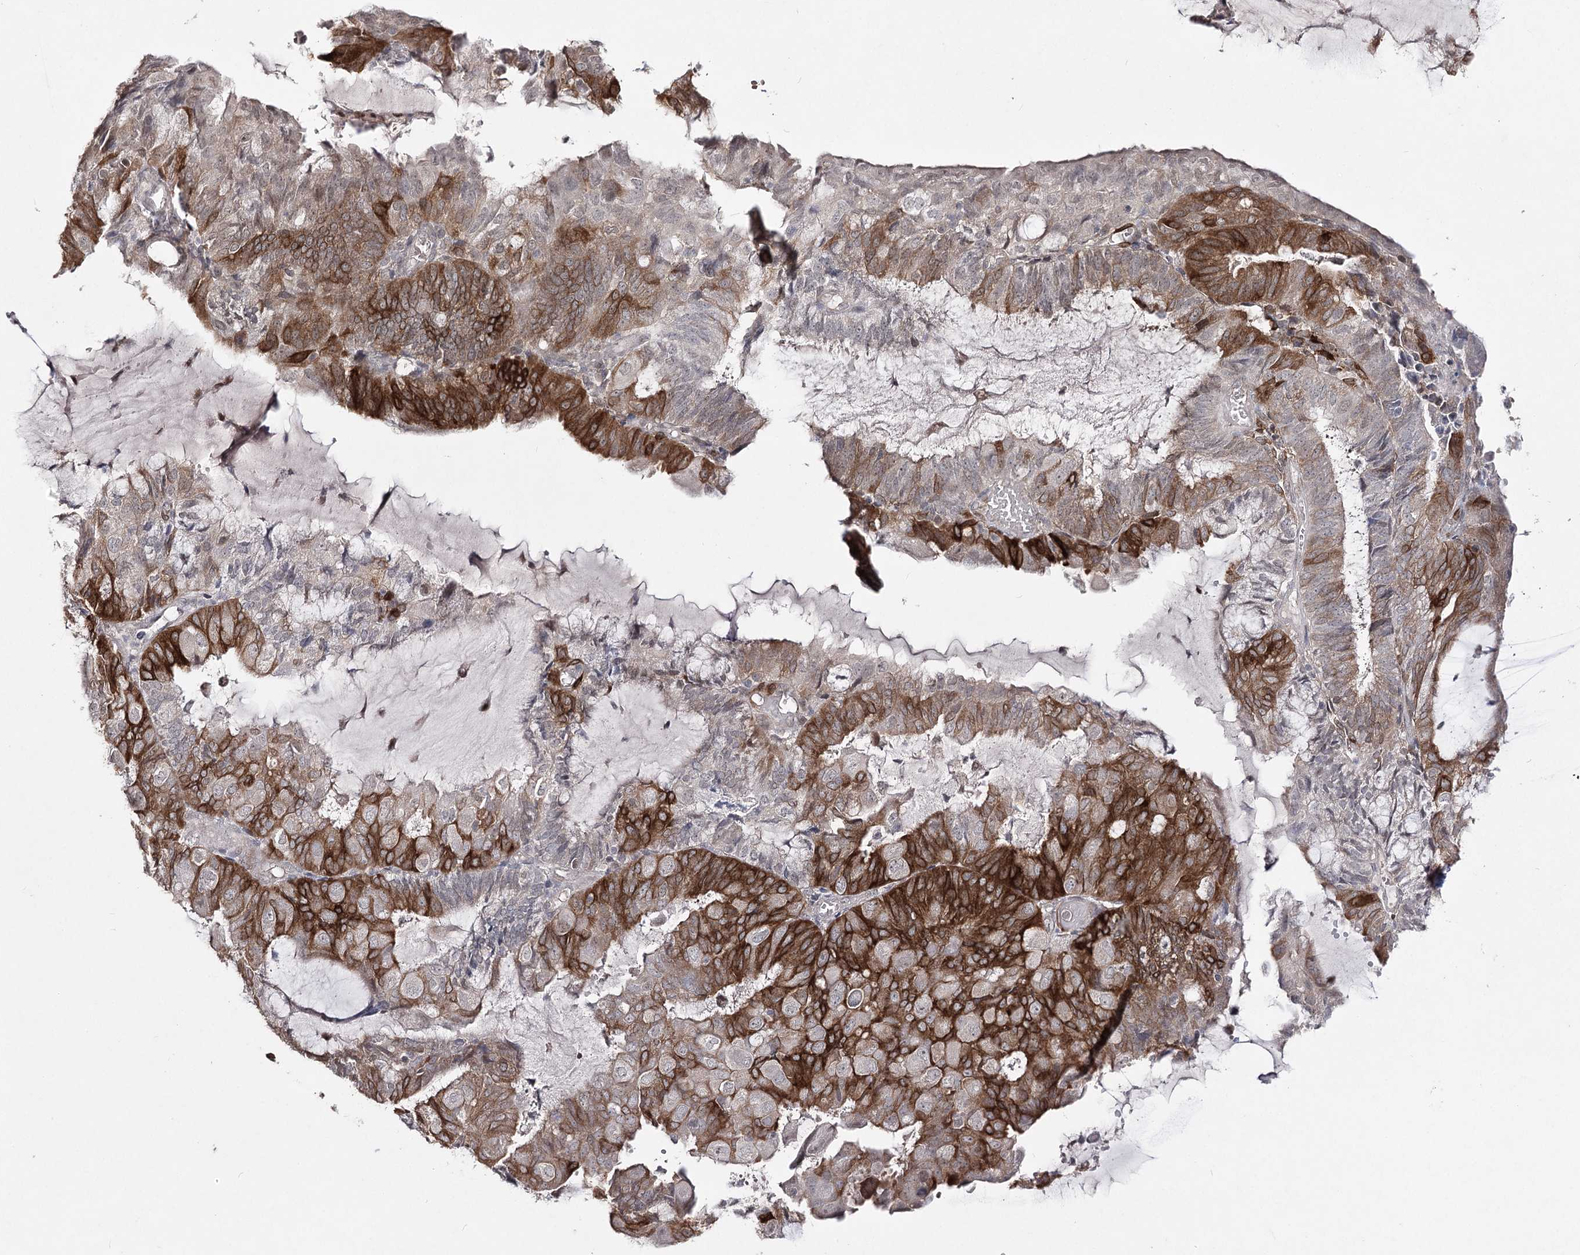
{"staining": {"intensity": "strong", "quantity": "25%-75%", "location": "cytoplasmic/membranous"}, "tissue": "endometrial cancer", "cell_type": "Tumor cells", "image_type": "cancer", "snomed": [{"axis": "morphology", "description": "Adenocarcinoma, NOS"}, {"axis": "topography", "description": "Endometrium"}], "caption": "Tumor cells exhibit high levels of strong cytoplasmic/membranous positivity in about 25%-75% of cells in human endometrial cancer. The staining was performed using DAB, with brown indicating positive protein expression. Nuclei are stained blue with hematoxylin.", "gene": "HSD11B2", "patient": {"sex": "female", "age": 81}}